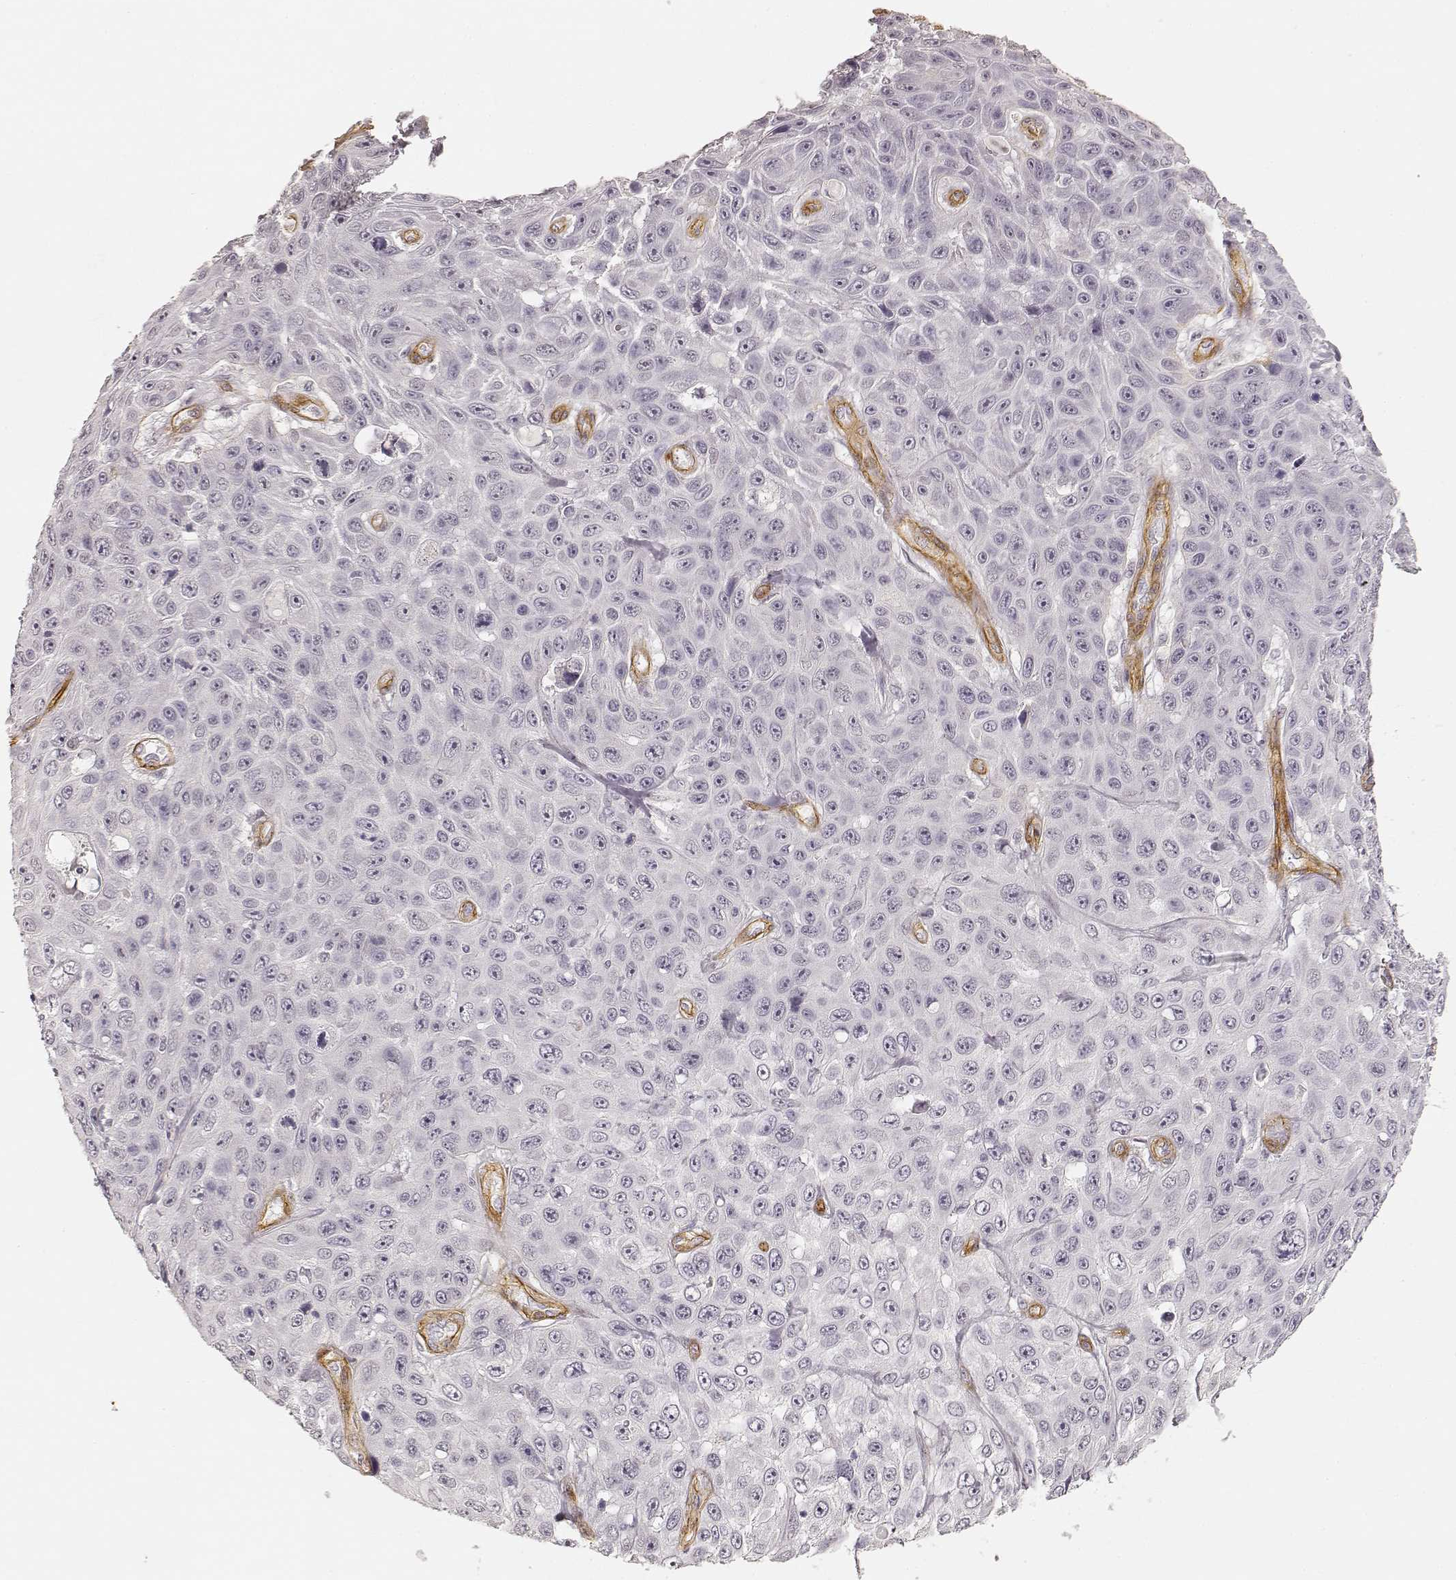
{"staining": {"intensity": "negative", "quantity": "none", "location": "none"}, "tissue": "skin cancer", "cell_type": "Tumor cells", "image_type": "cancer", "snomed": [{"axis": "morphology", "description": "Squamous cell carcinoma, NOS"}, {"axis": "topography", "description": "Skin"}], "caption": "High power microscopy histopathology image of an immunohistochemistry micrograph of skin cancer, revealing no significant positivity in tumor cells.", "gene": "LAMA4", "patient": {"sex": "male", "age": 82}}